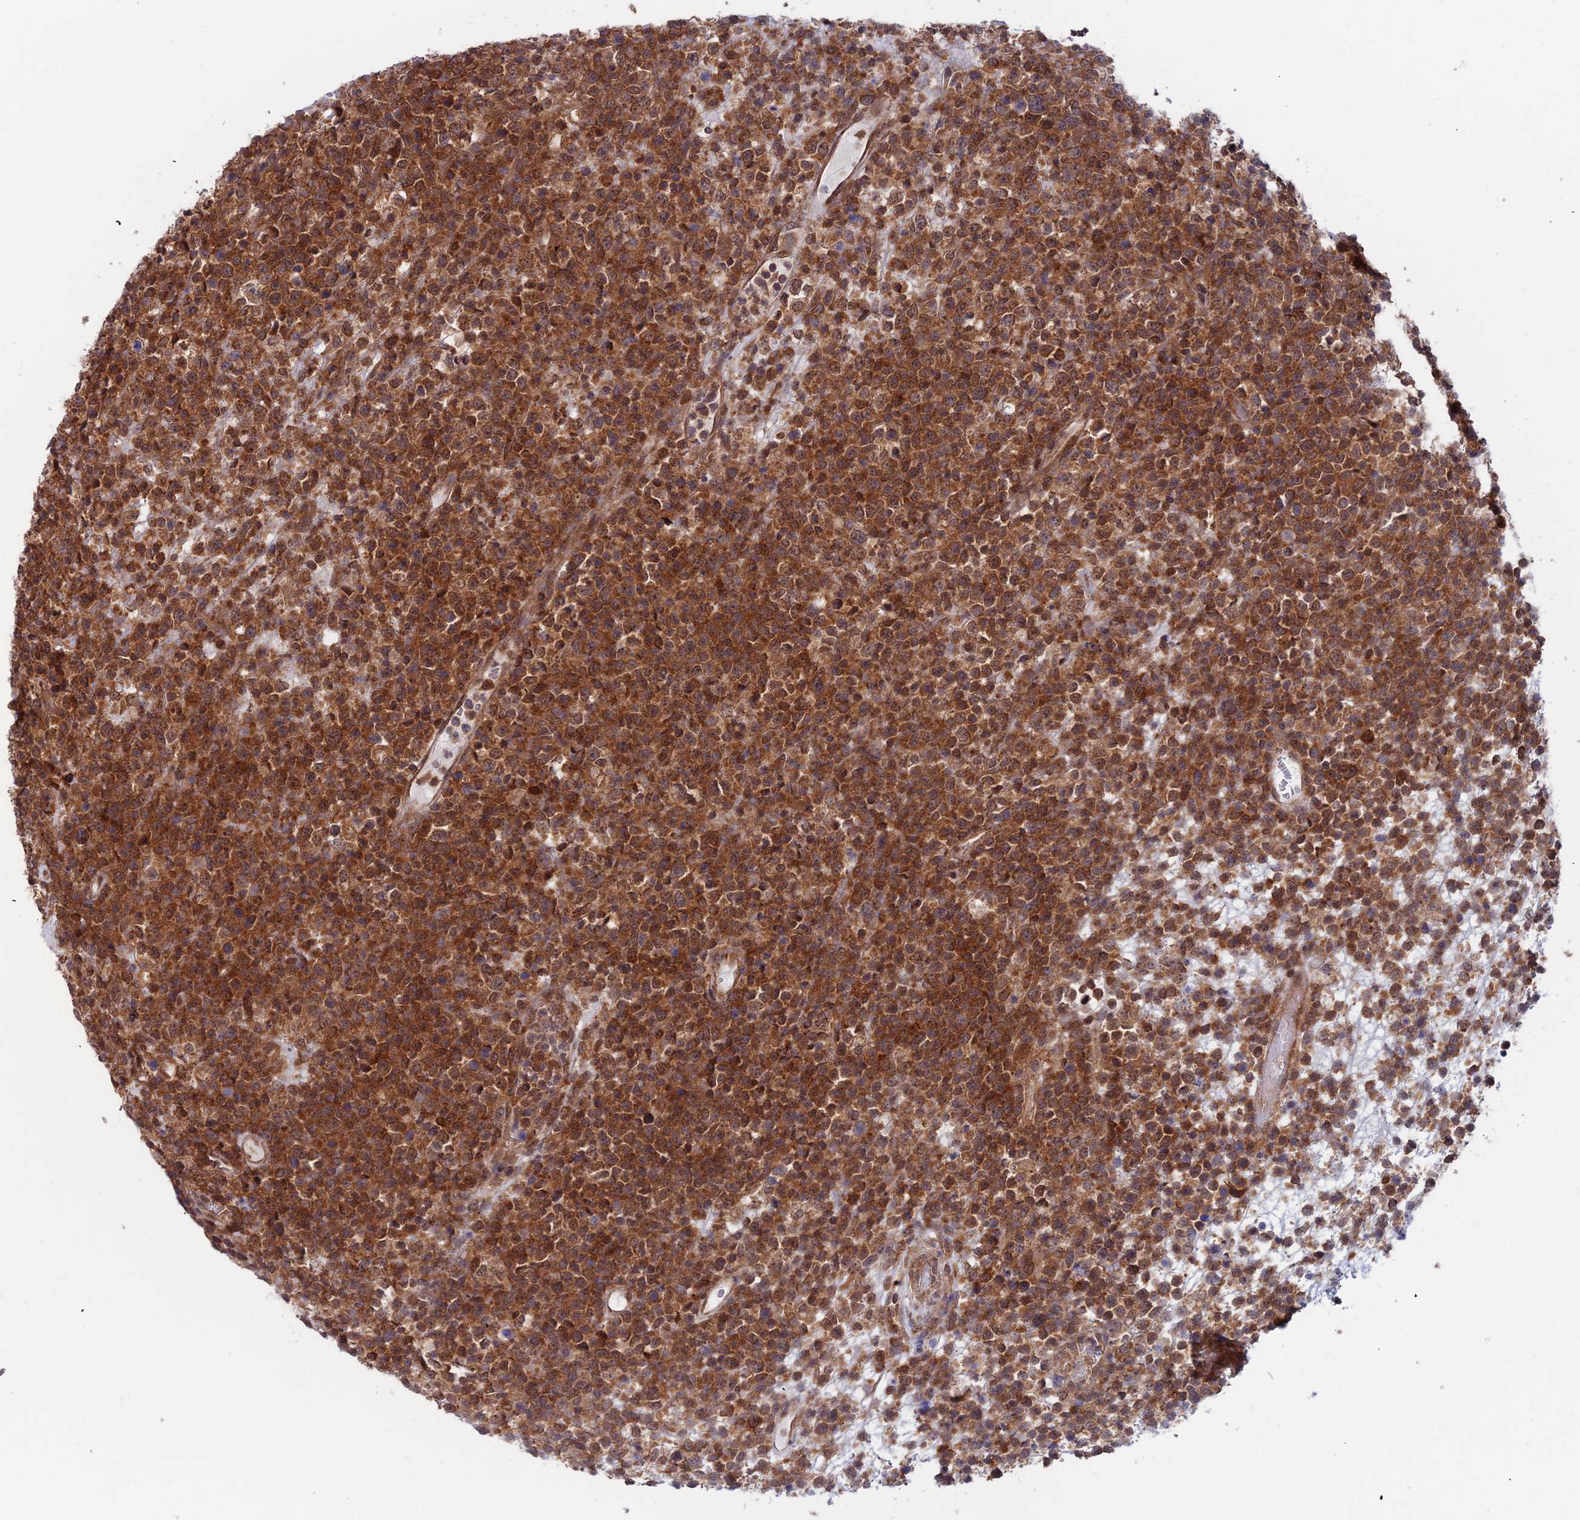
{"staining": {"intensity": "strong", "quantity": ">75%", "location": "cytoplasmic/membranous,nuclear"}, "tissue": "lymphoma", "cell_type": "Tumor cells", "image_type": "cancer", "snomed": [{"axis": "morphology", "description": "Malignant lymphoma, non-Hodgkin's type, High grade"}, {"axis": "topography", "description": "Colon"}], "caption": "This is a micrograph of immunohistochemistry staining of lymphoma, which shows strong staining in the cytoplasmic/membranous and nuclear of tumor cells.", "gene": "IGBP1", "patient": {"sex": "female", "age": 53}}